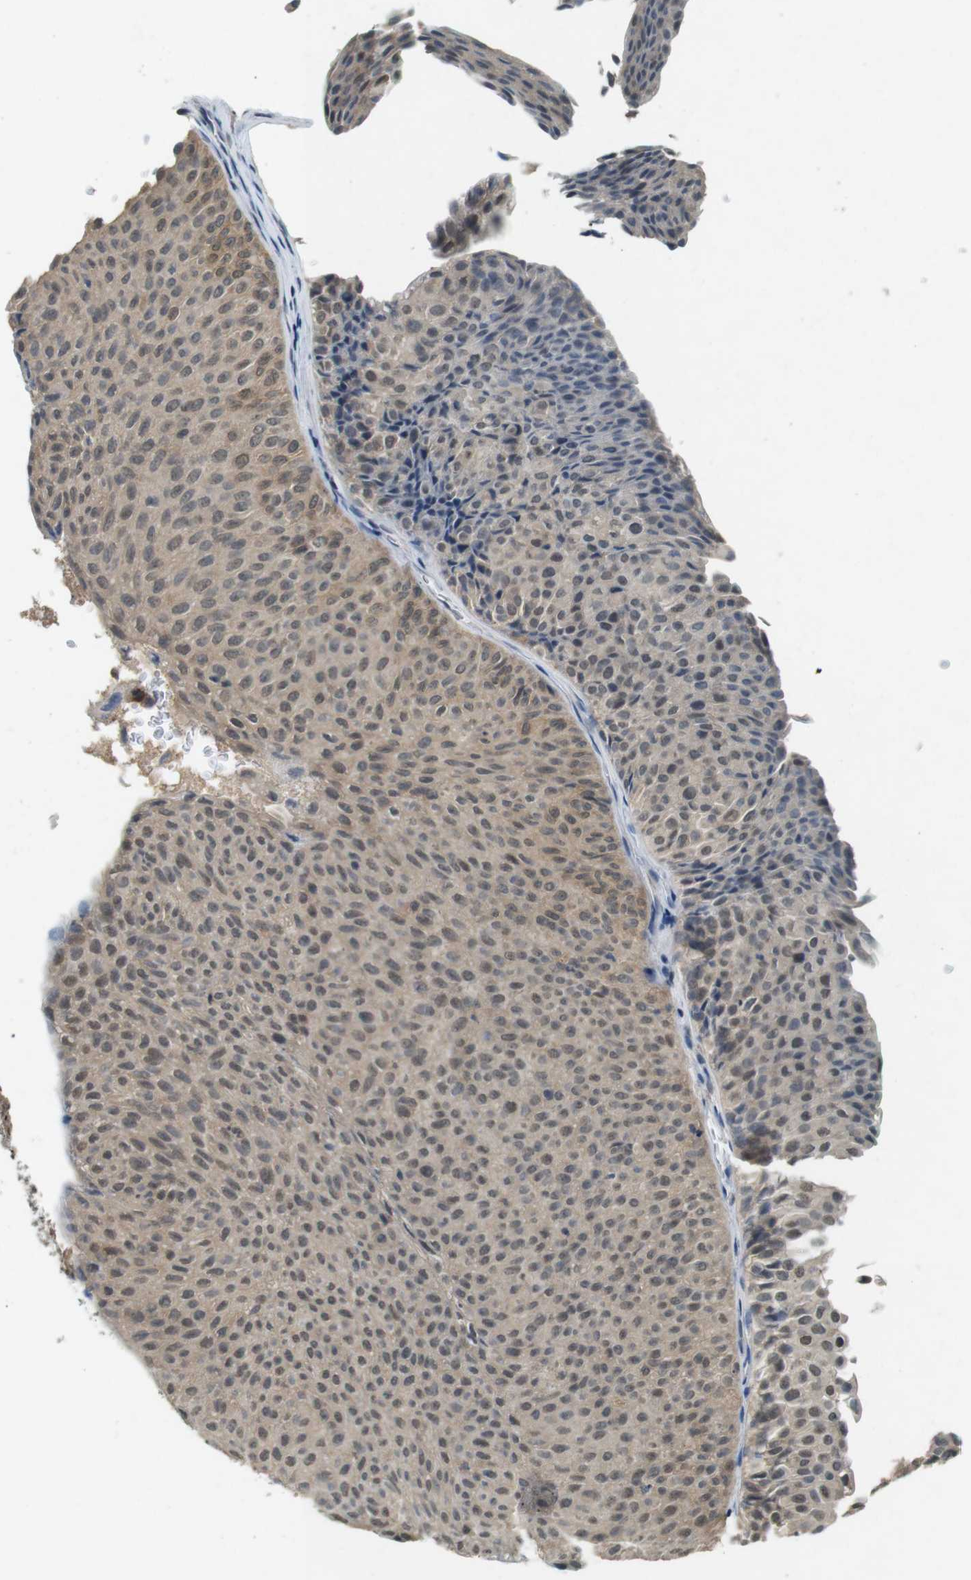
{"staining": {"intensity": "weak", "quantity": ">75%", "location": "cytoplasmic/membranous"}, "tissue": "urothelial cancer", "cell_type": "Tumor cells", "image_type": "cancer", "snomed": [{"axis": "morphology", "description": "Urothelial carcinoma, Low grade"}, {"axis": "topography", "description": "Urinary bladder"}], "caption": "Urothelial cancer was stained to show a protein in brown. There is low levels of weak cytoplasmic/membranous expression in about >75% of tumor cells.", "gene": "CDK14", "patient": {"sex": "male", "age": 78}}